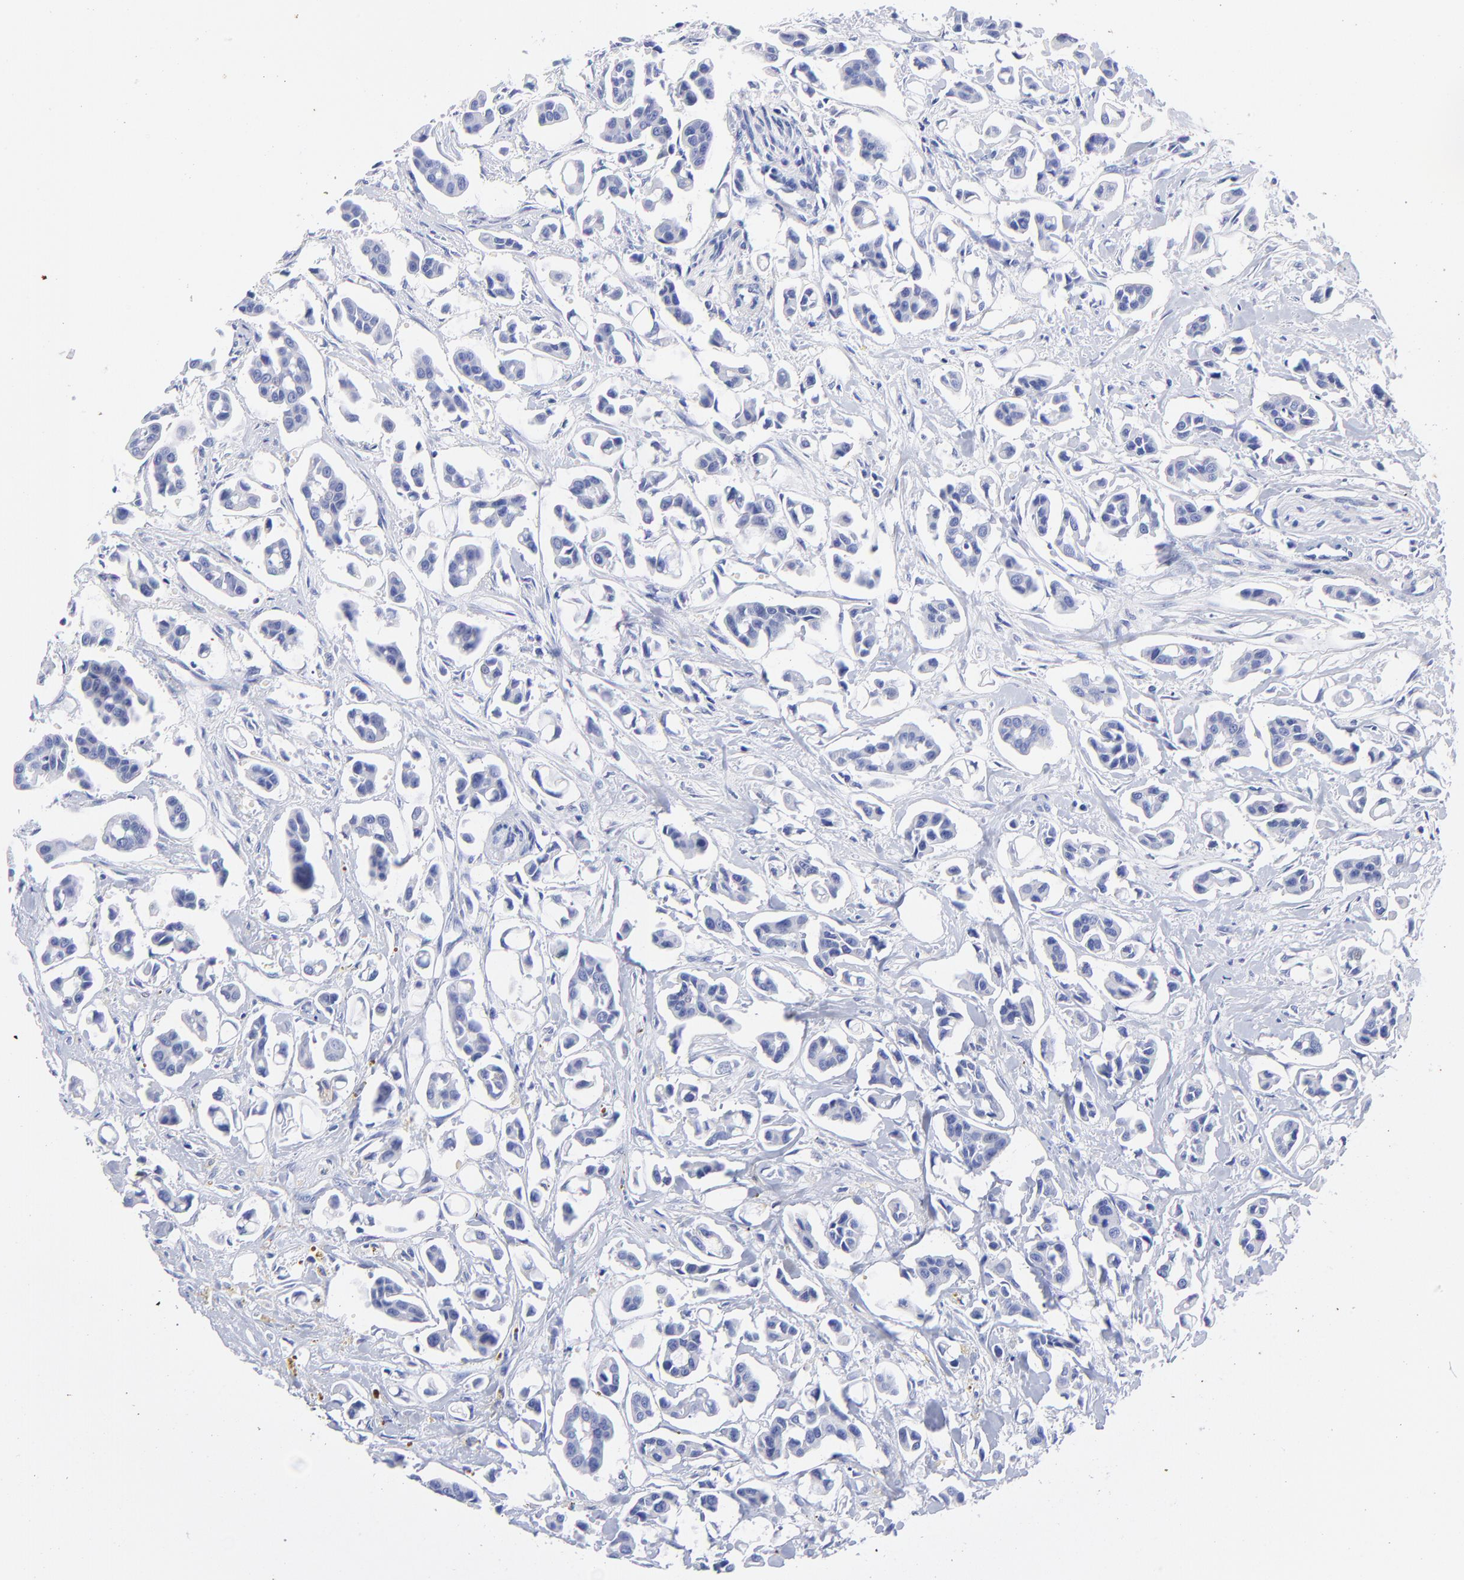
{"staining": {"intensity": "negative", "quantity": "none", "location": "none"}, "tissue": "urothelial cancer", "cell_type": "Tumor cells", "image_type": "cancer", "snomed": [{"axis": "morphology", "description": "Urothelial carcinoma, High grade"}, {"axis": "topography", "description": "Urinary bladder"}], "caption": "Immunohistochemistry image of neoplastic tissue: urothelial cancer stained with DAB exhibits no significant protein positivity in tumor cells.", "gene": "HORMAD2", "patient": {"sex": "male", "age": 66}}